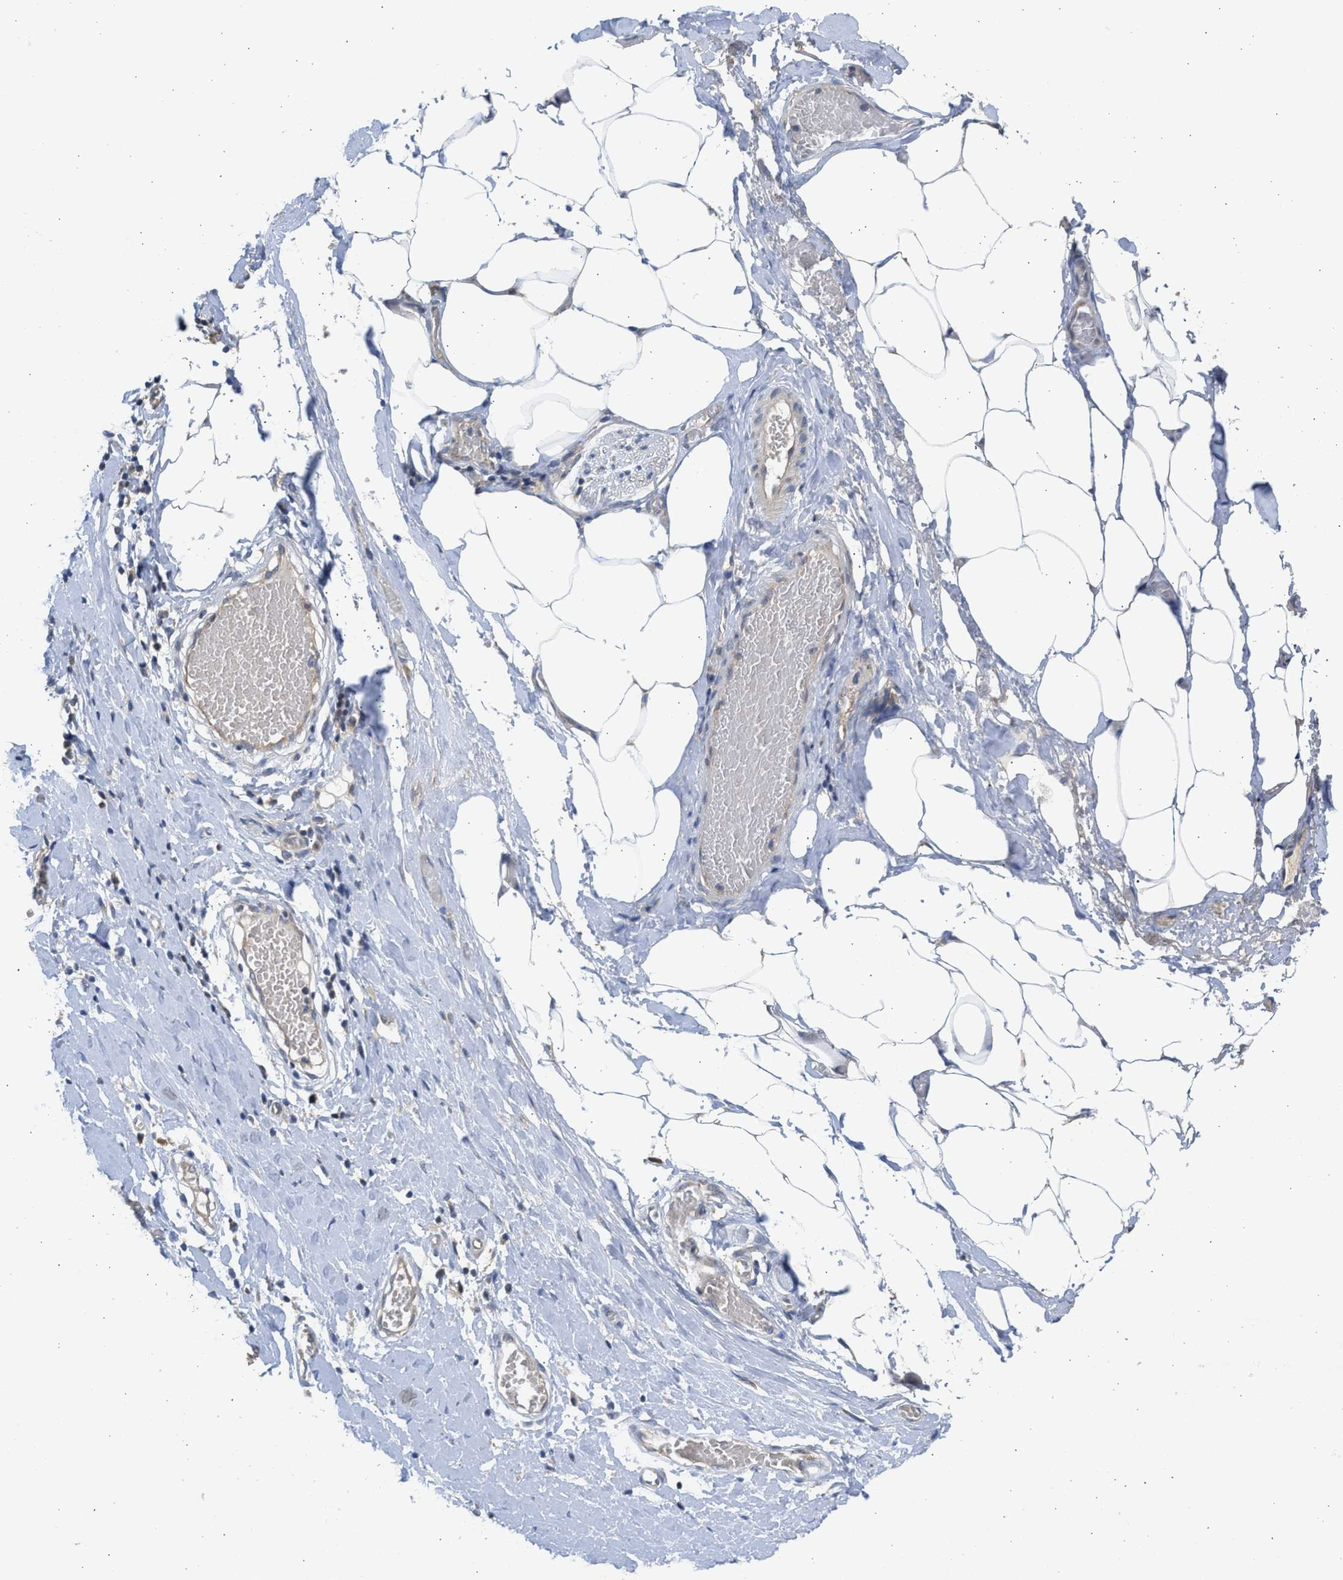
{"staining": {"intensity": "negative", "quantity": "none", "location": "none"}, "tissue": "adipose tissue", "cell_type": "Adipocytes", "image_type": "normal", "snomed": [{"axis": "morphology", "description": "Normal tissue, NOS"}, {"axis": "morphology", "description": "Adenocarcinoma, NOS"}, {"axis": "topography", "description": "Colon"}, {"axis": "topography", "description": "Peripheral nerve tissue"}], "caption": "Adipocytes are negative for protein expression in benign human adipose tissue. (Brightfield microscopy of DAB (3,3'-diaminobenzidine) immunohistochemistry at high magnification).", "gene": "CYP1A1", "patient": {"sex": "male", "age": 14}}